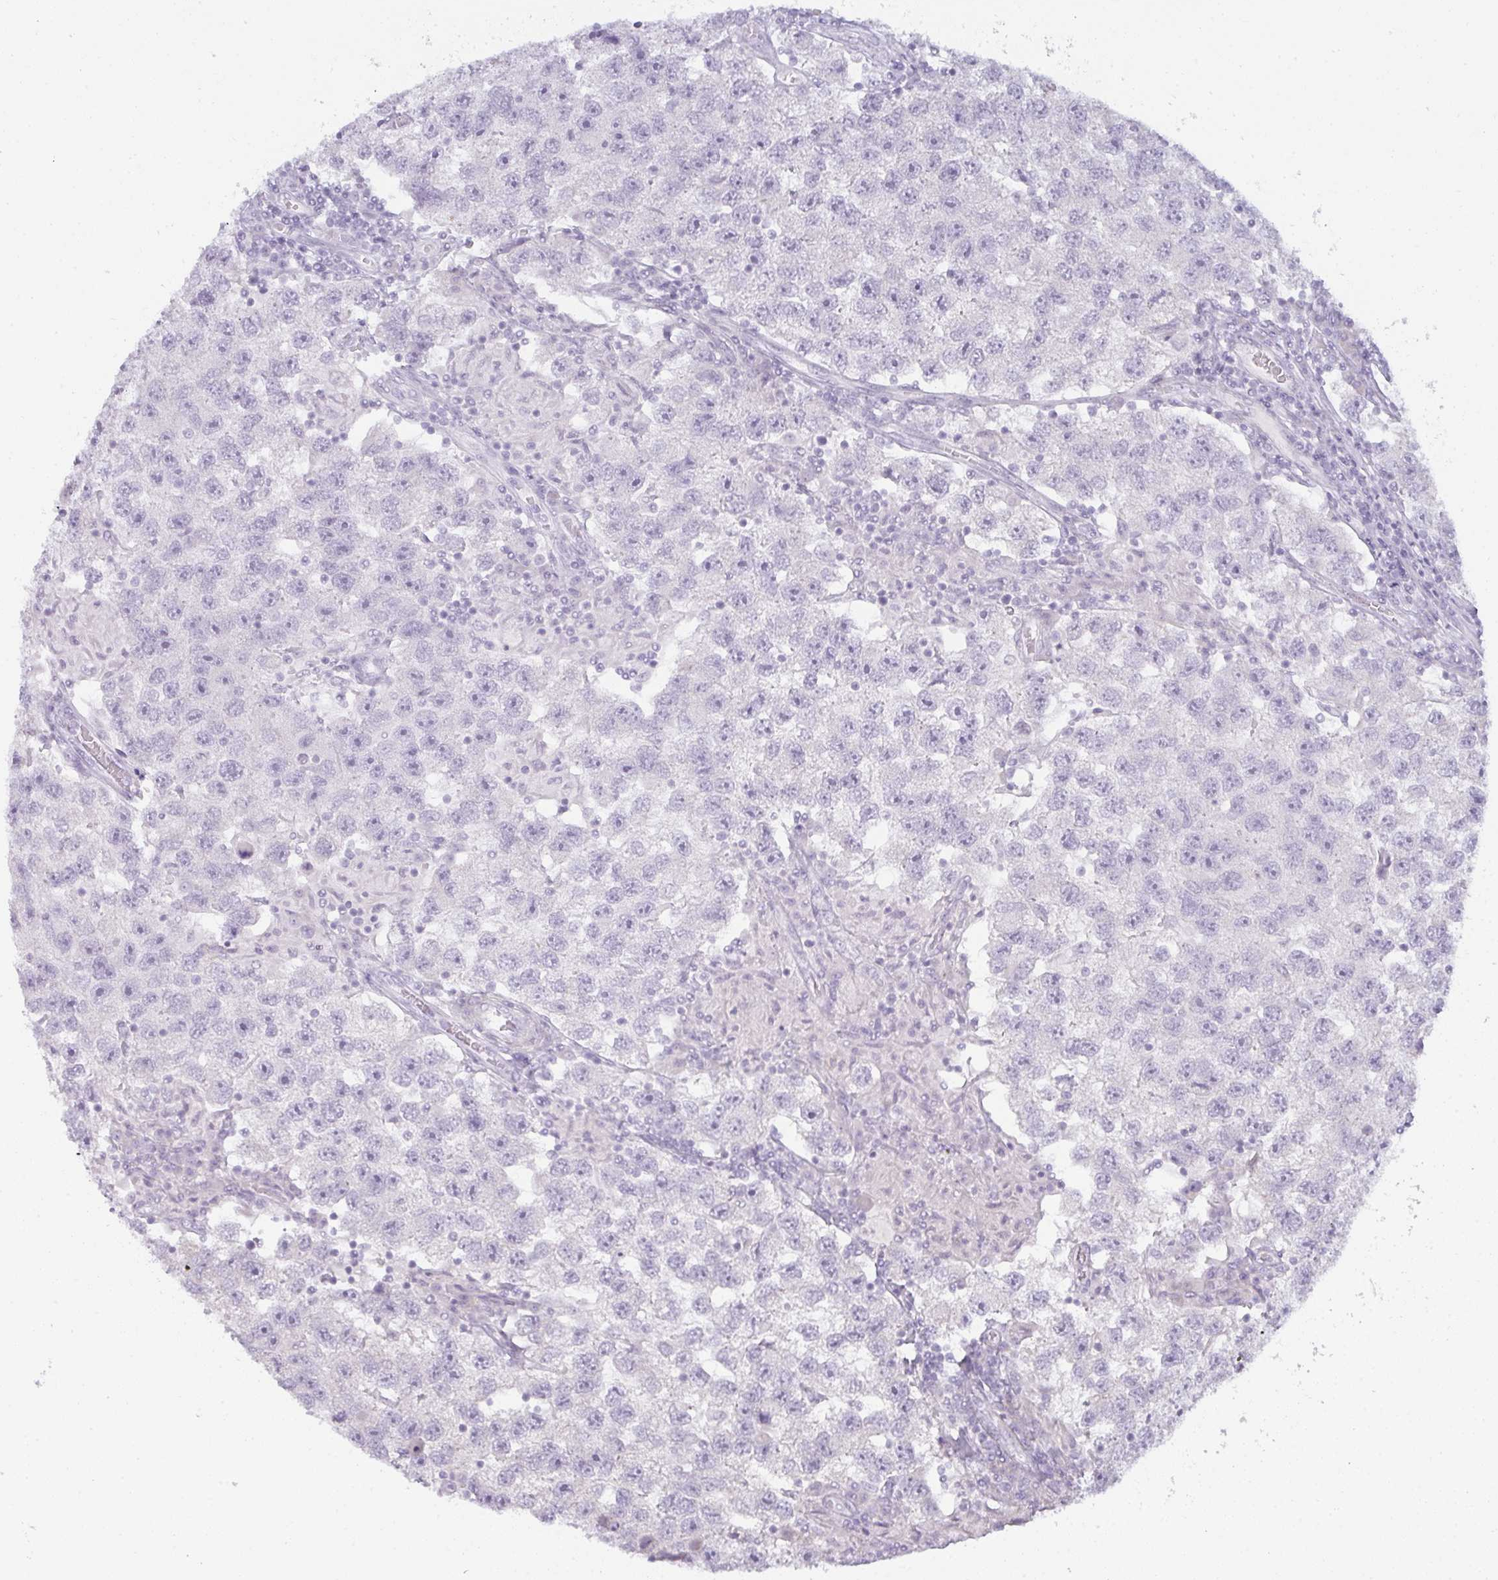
{"staining": {"intensity": "negative", "quantity": "none", "location": "none"}, "tissue": "testis cancer", "cell_type": "Tumor cells", "image_type": "cancer", "snomed": [{"axis": "morphology", "description": "Seminoma, NOS"}, {"axis": "topography", "description": "Testis"}], "caption": "Micrograph shows no protein staining in tumor cells of testis cancer (seminoma) tissue. (Immunohistochemistry (ihc), brightfield microscopy, high magnification).", "gene": "SIRPB2", "patient": {"sex": "male", "age": 26}}